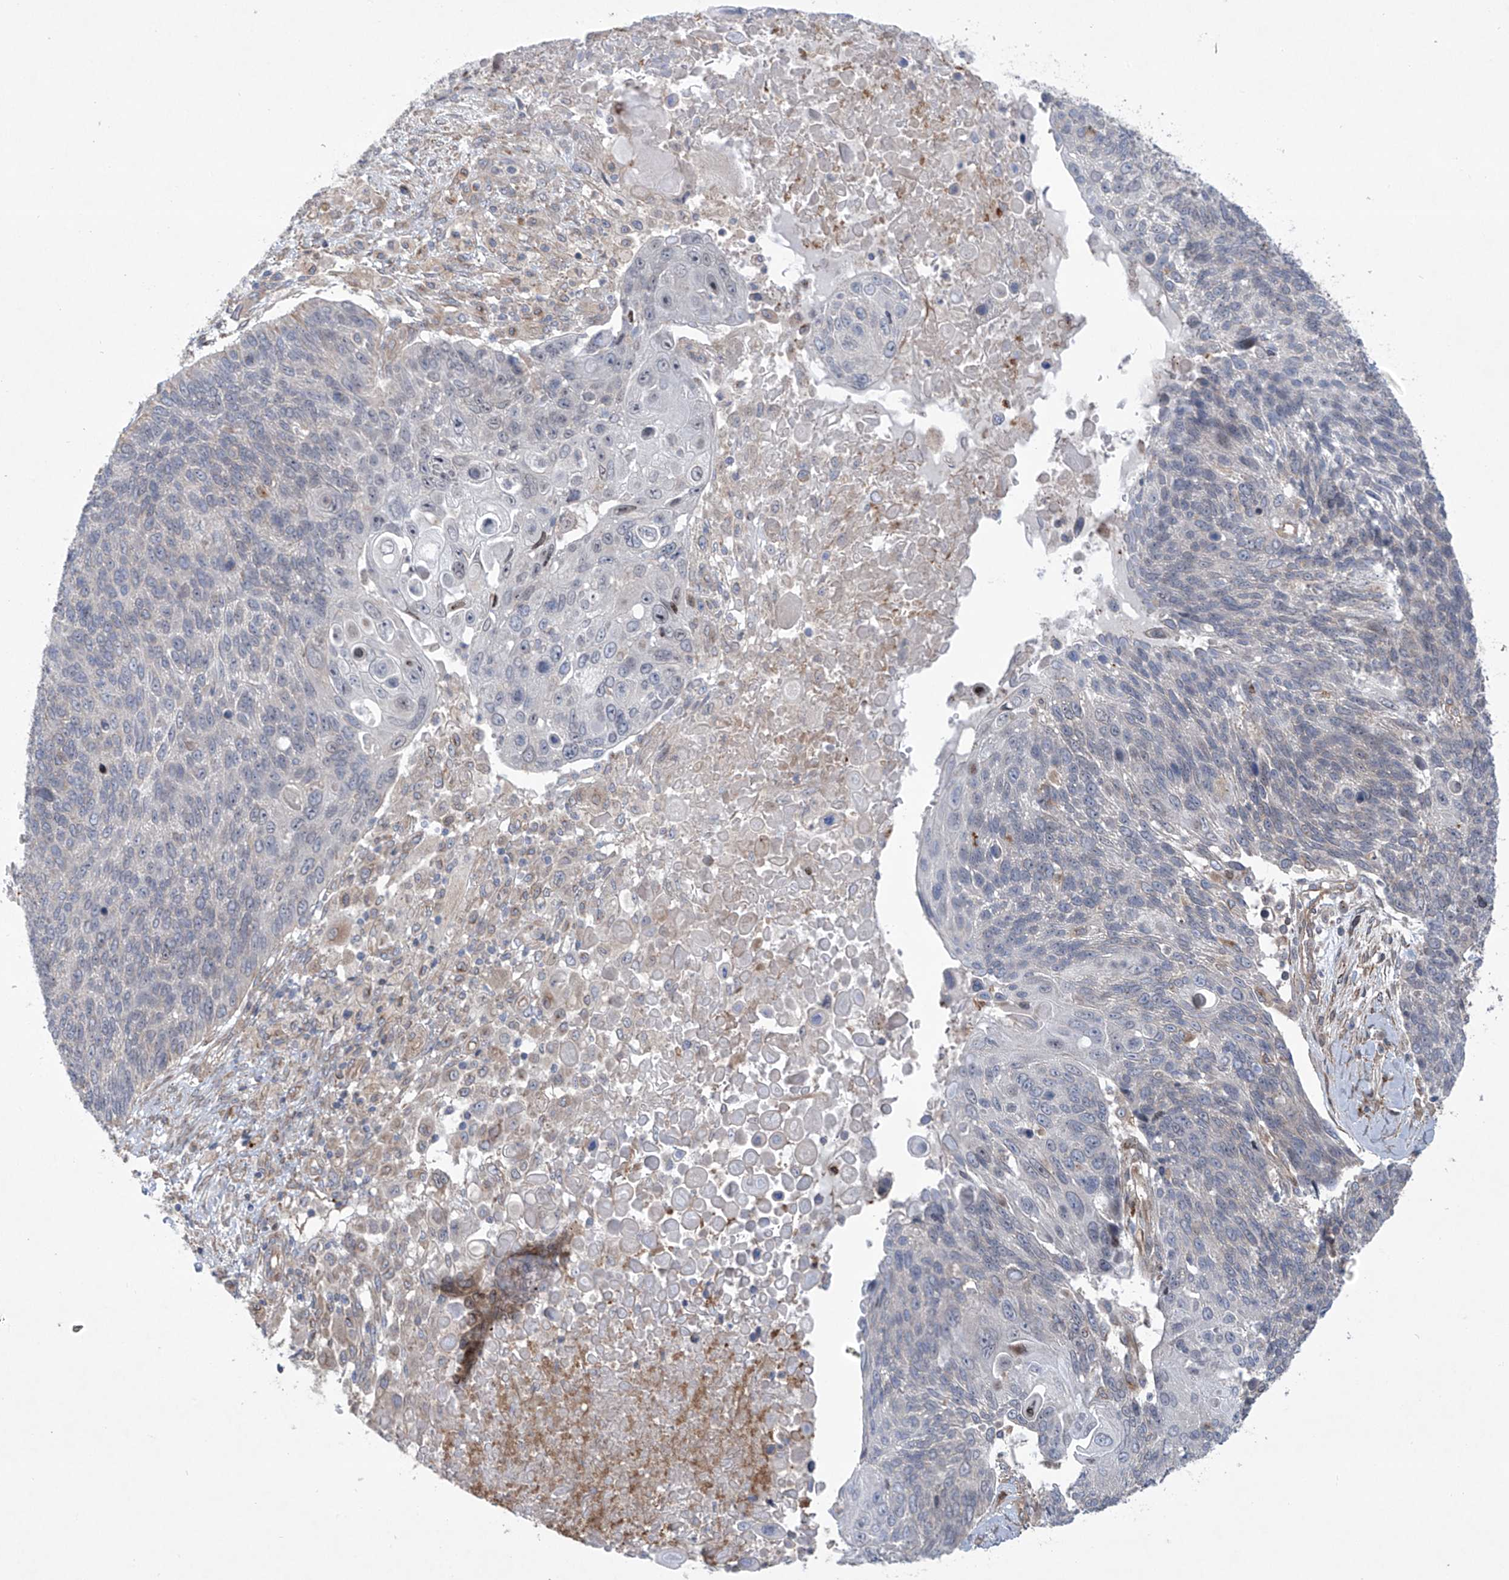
{"staining": {"intensity": "negative", "quantity": "none", "location": "none"}, "tissue": "lung cancer", "cell_type": "Tumor cells", "image_type": "cancer", "snomed": [{"axis": "morphology", "description": "Squamous cell carcinoma, NOS"}, {"axis": "topography", "description": "Lung"}], "caption": "Immunohistochemistry image of neoplastic tissue: human lung cancer (squamous cell carcinoma) stained with DAB reveals no significant protein staining in tumor cells.", "gene": "KLC4", "patient": {"sex": "male", "age": 66}}